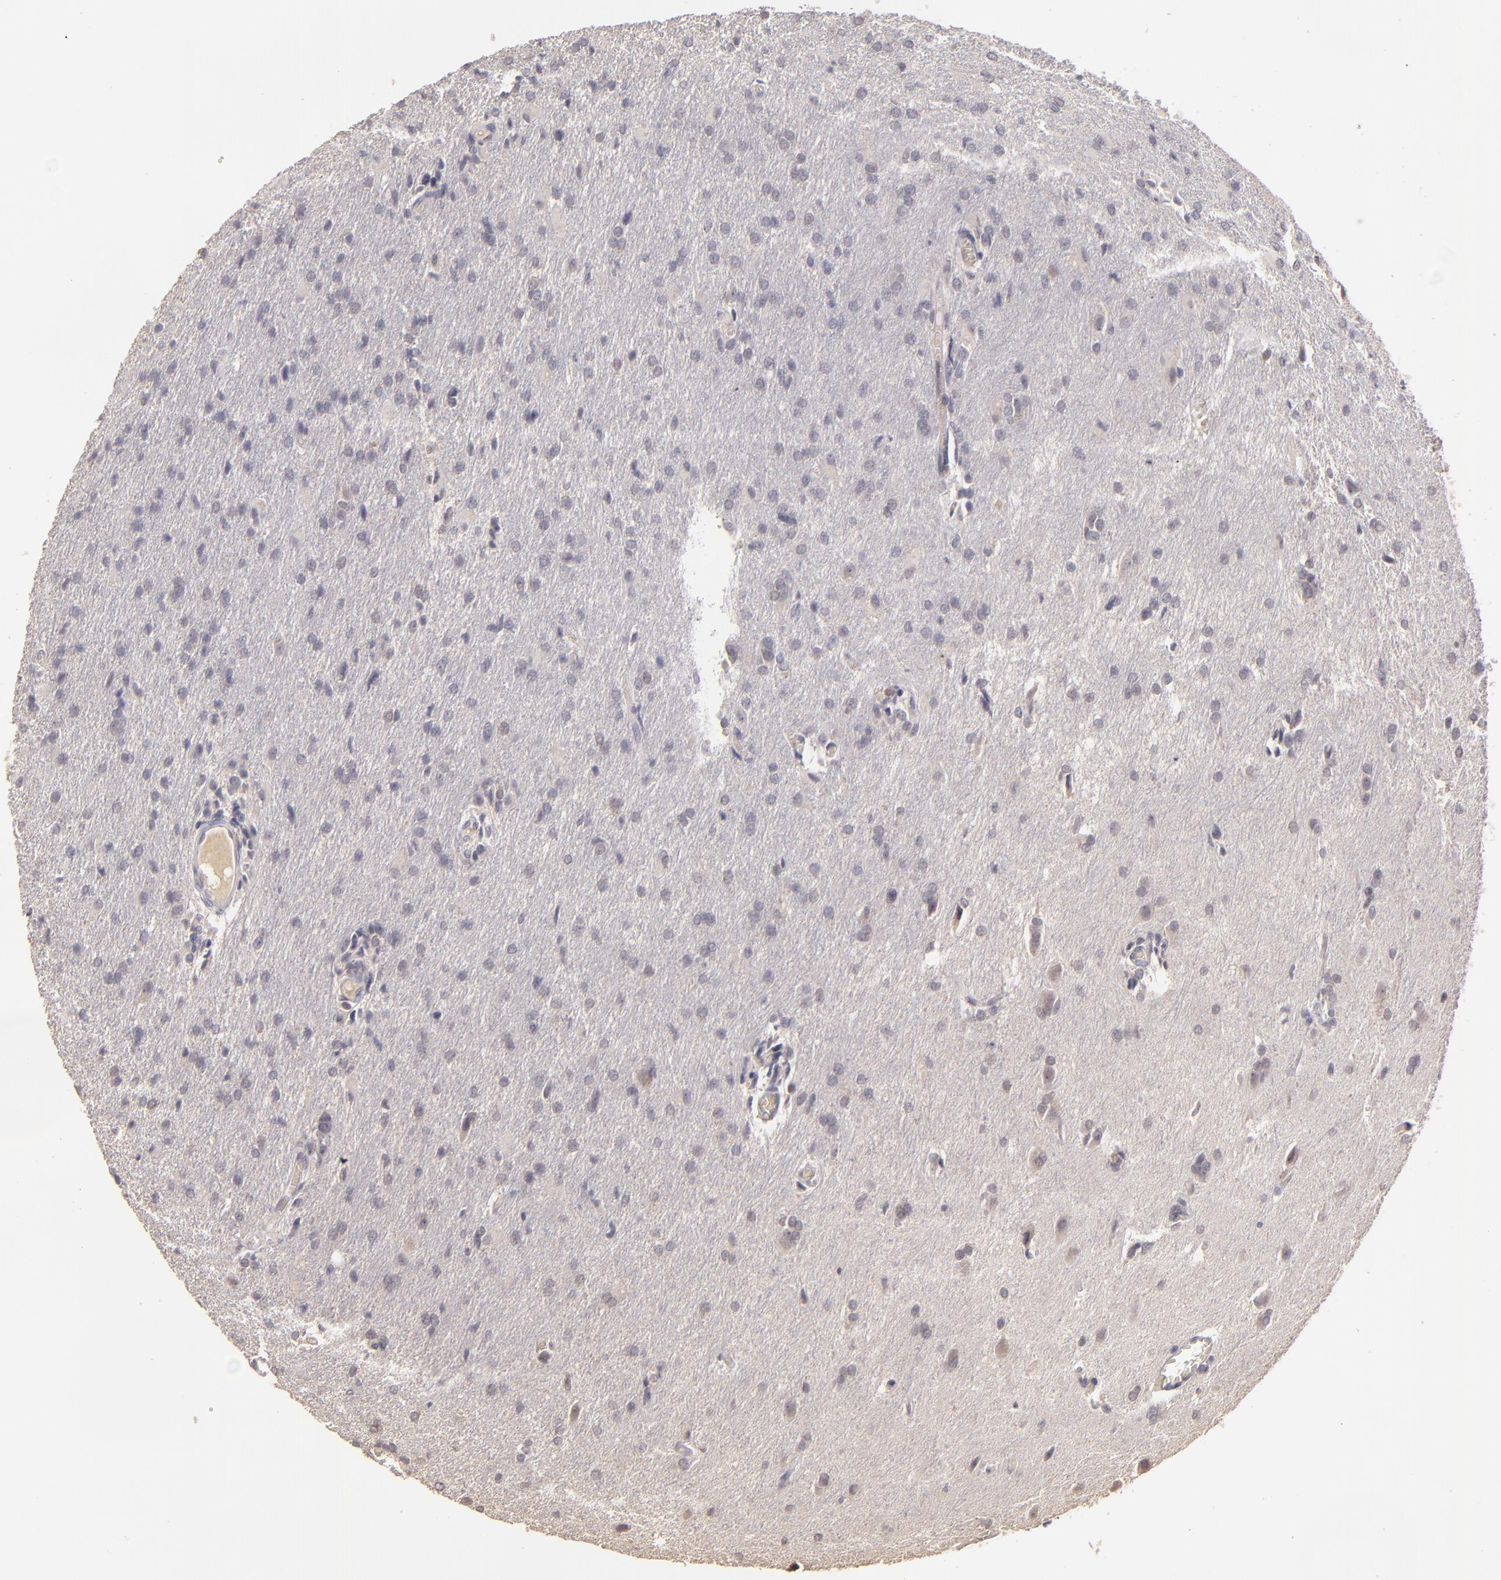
{"staining": {"intensity": "negative", "quantity": "none", "location": "none"}, "tissue": "glioma", "cell_type": "Tumor cells", "image_type": "cancer", "snomed": [{"axis": "morphology", "description": "Glioma, malignant, High grade"}, {"axis": "topography", "description": "Brain"}], "caption": "Immunohistochemistry micrograph of neoplastic tissue: glioma stained with DAB shows no significant protein expression in tumor cells.", "gene": "LRG1", "patient": {"sex": "male", "age": 68}}